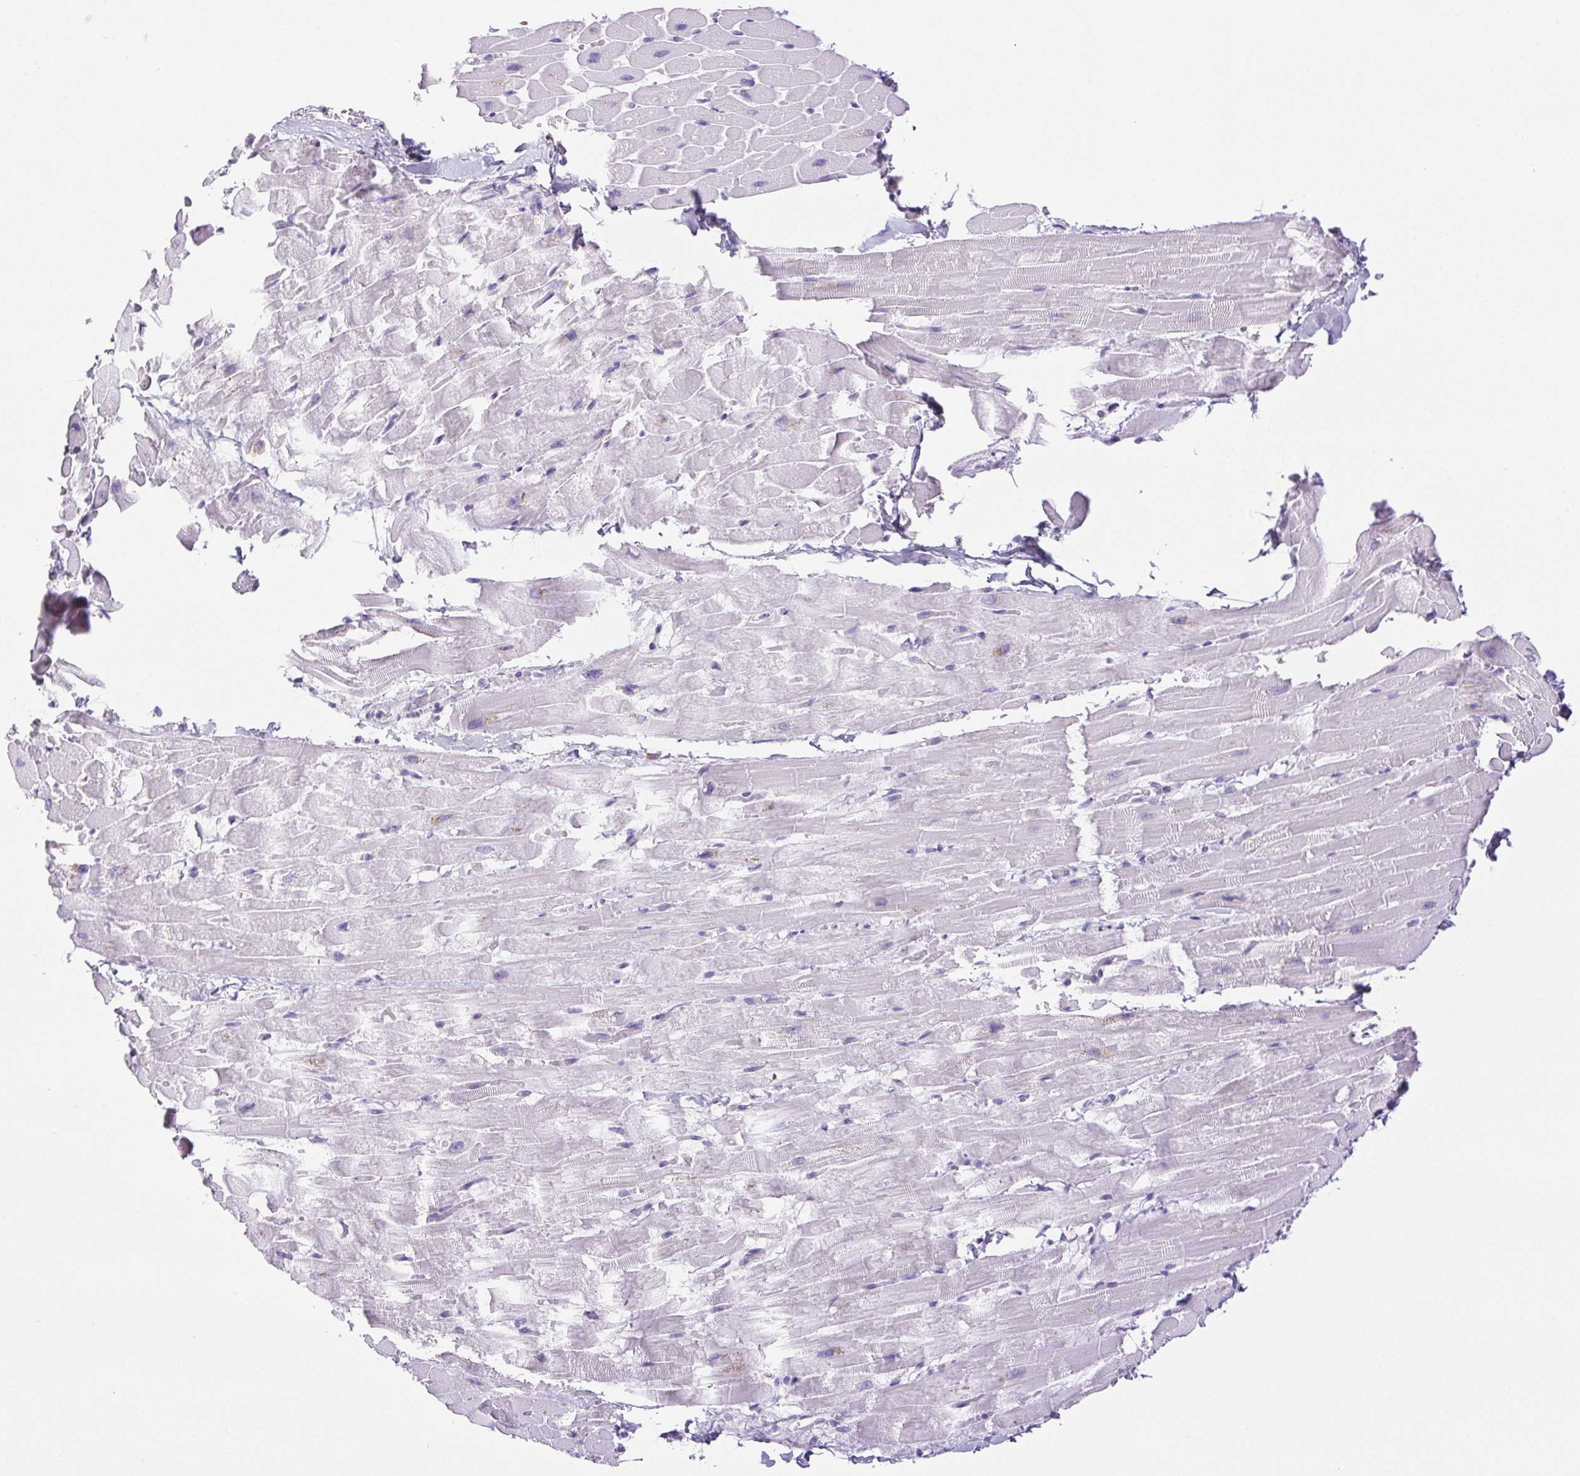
{"staining": {"intensity": "negative", "quantity": "none", "location": "none"}, "tissue": "heart muscle", "cell_type": "Cardiomyocytes", "image_type": "normal", "snomed": [{"axis": "morphology", "description": "Normal tissue, NOS"}, {"axis": "topography", "description": "Heart"}], "caption": "A histopathology image of human heart muscle is negative for staining in cardiomyocytes. Nuclei are stained in blue.", "gene": "PAPPA2", "patient": {"sex": "male", "age": 37}}